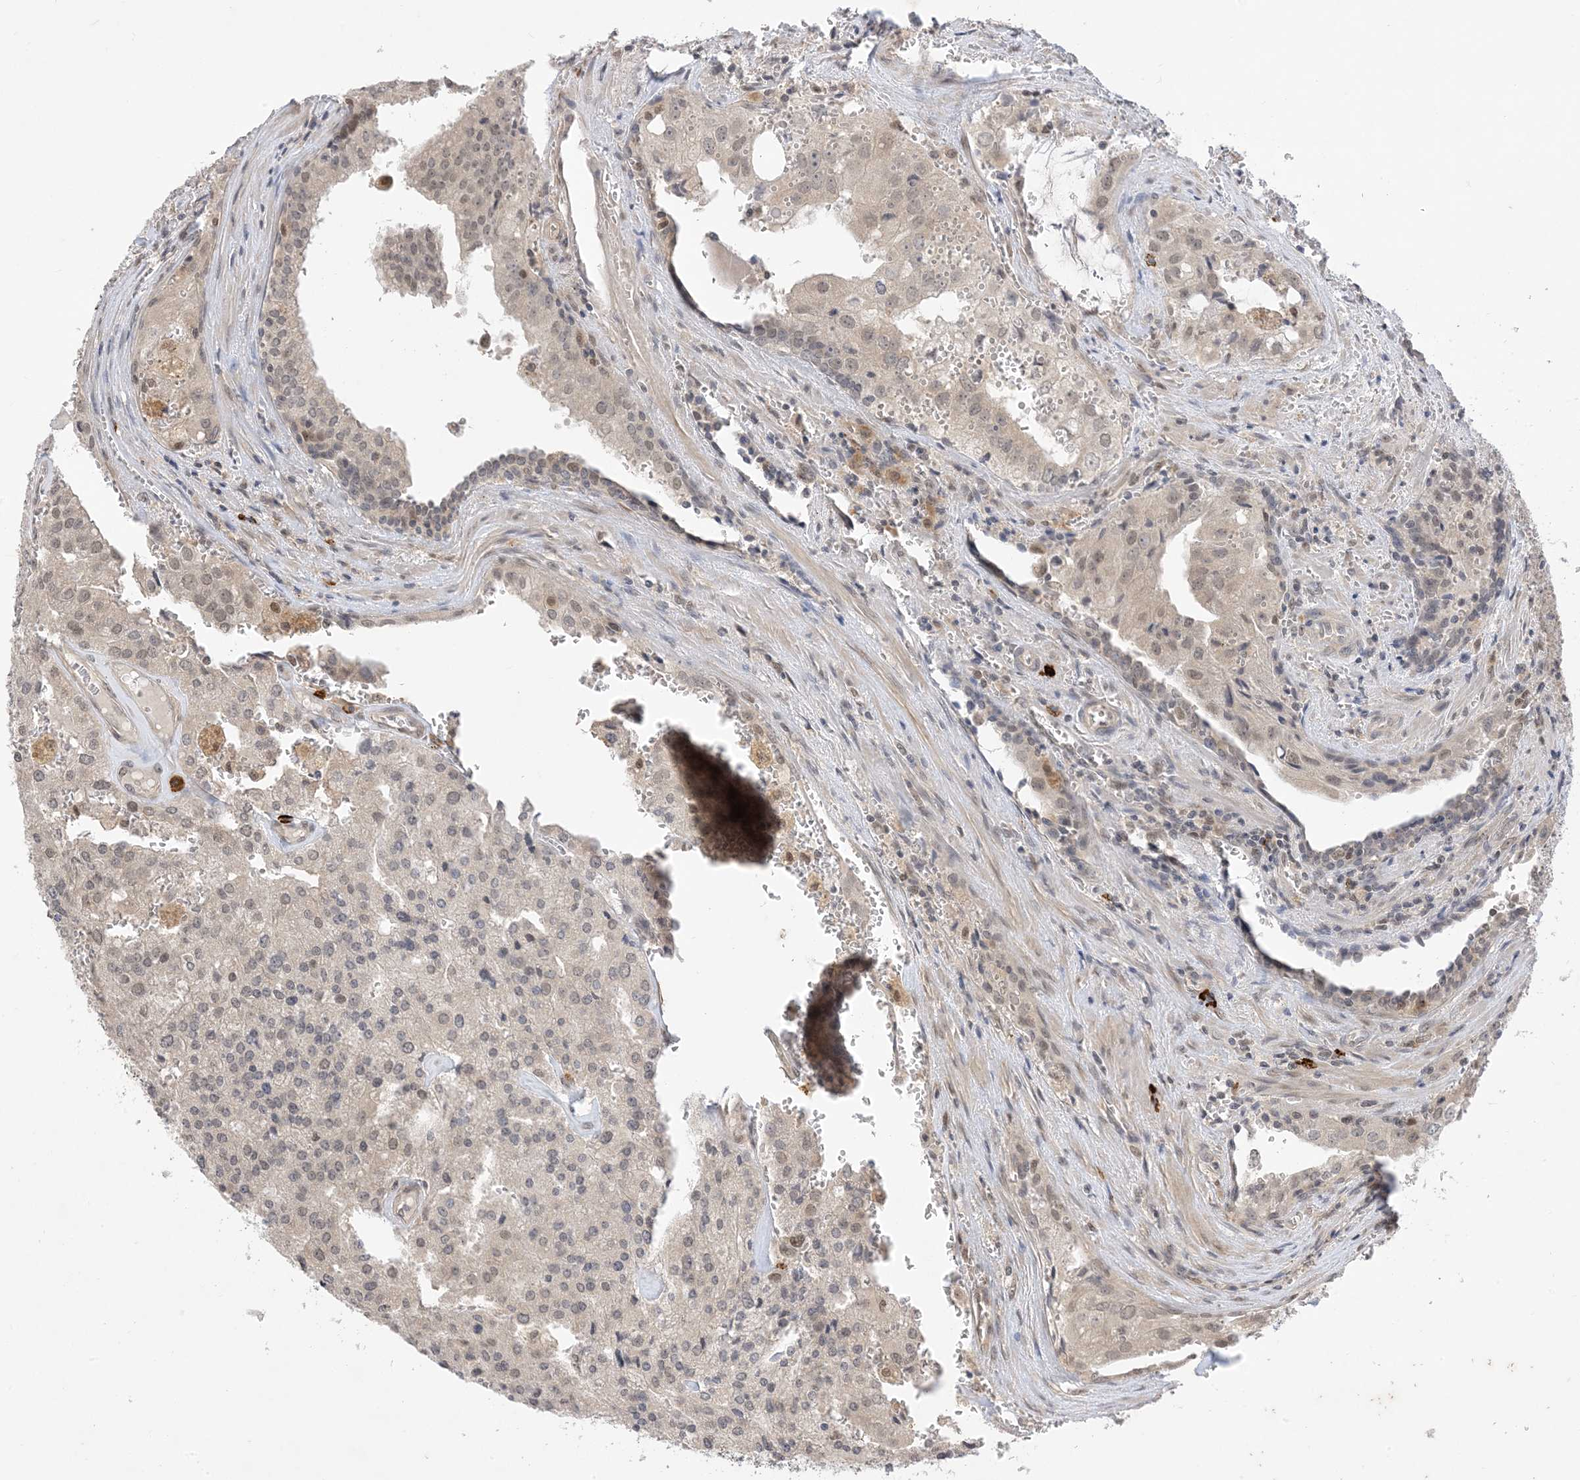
{"staining": {"intensity": "negative", "quantity": "none", "location": "none"}, "tissue": "prostate cancer", "cell_type": "Tumor cells", "image_type": "cancer", "snomed": [{"axis": "morphology", "description": "Adenocarcinoma, High grade"}, {"axis": "topography", "description": "Prostate"}], "caption": "The immunohistochemistry histopathology image has no significant staining in tumor cells of prostate cancer (high-grade adenocarcinoma) tissue.", "gene": "RANBP9", "patient": {"sex": "male", "age": 68}}